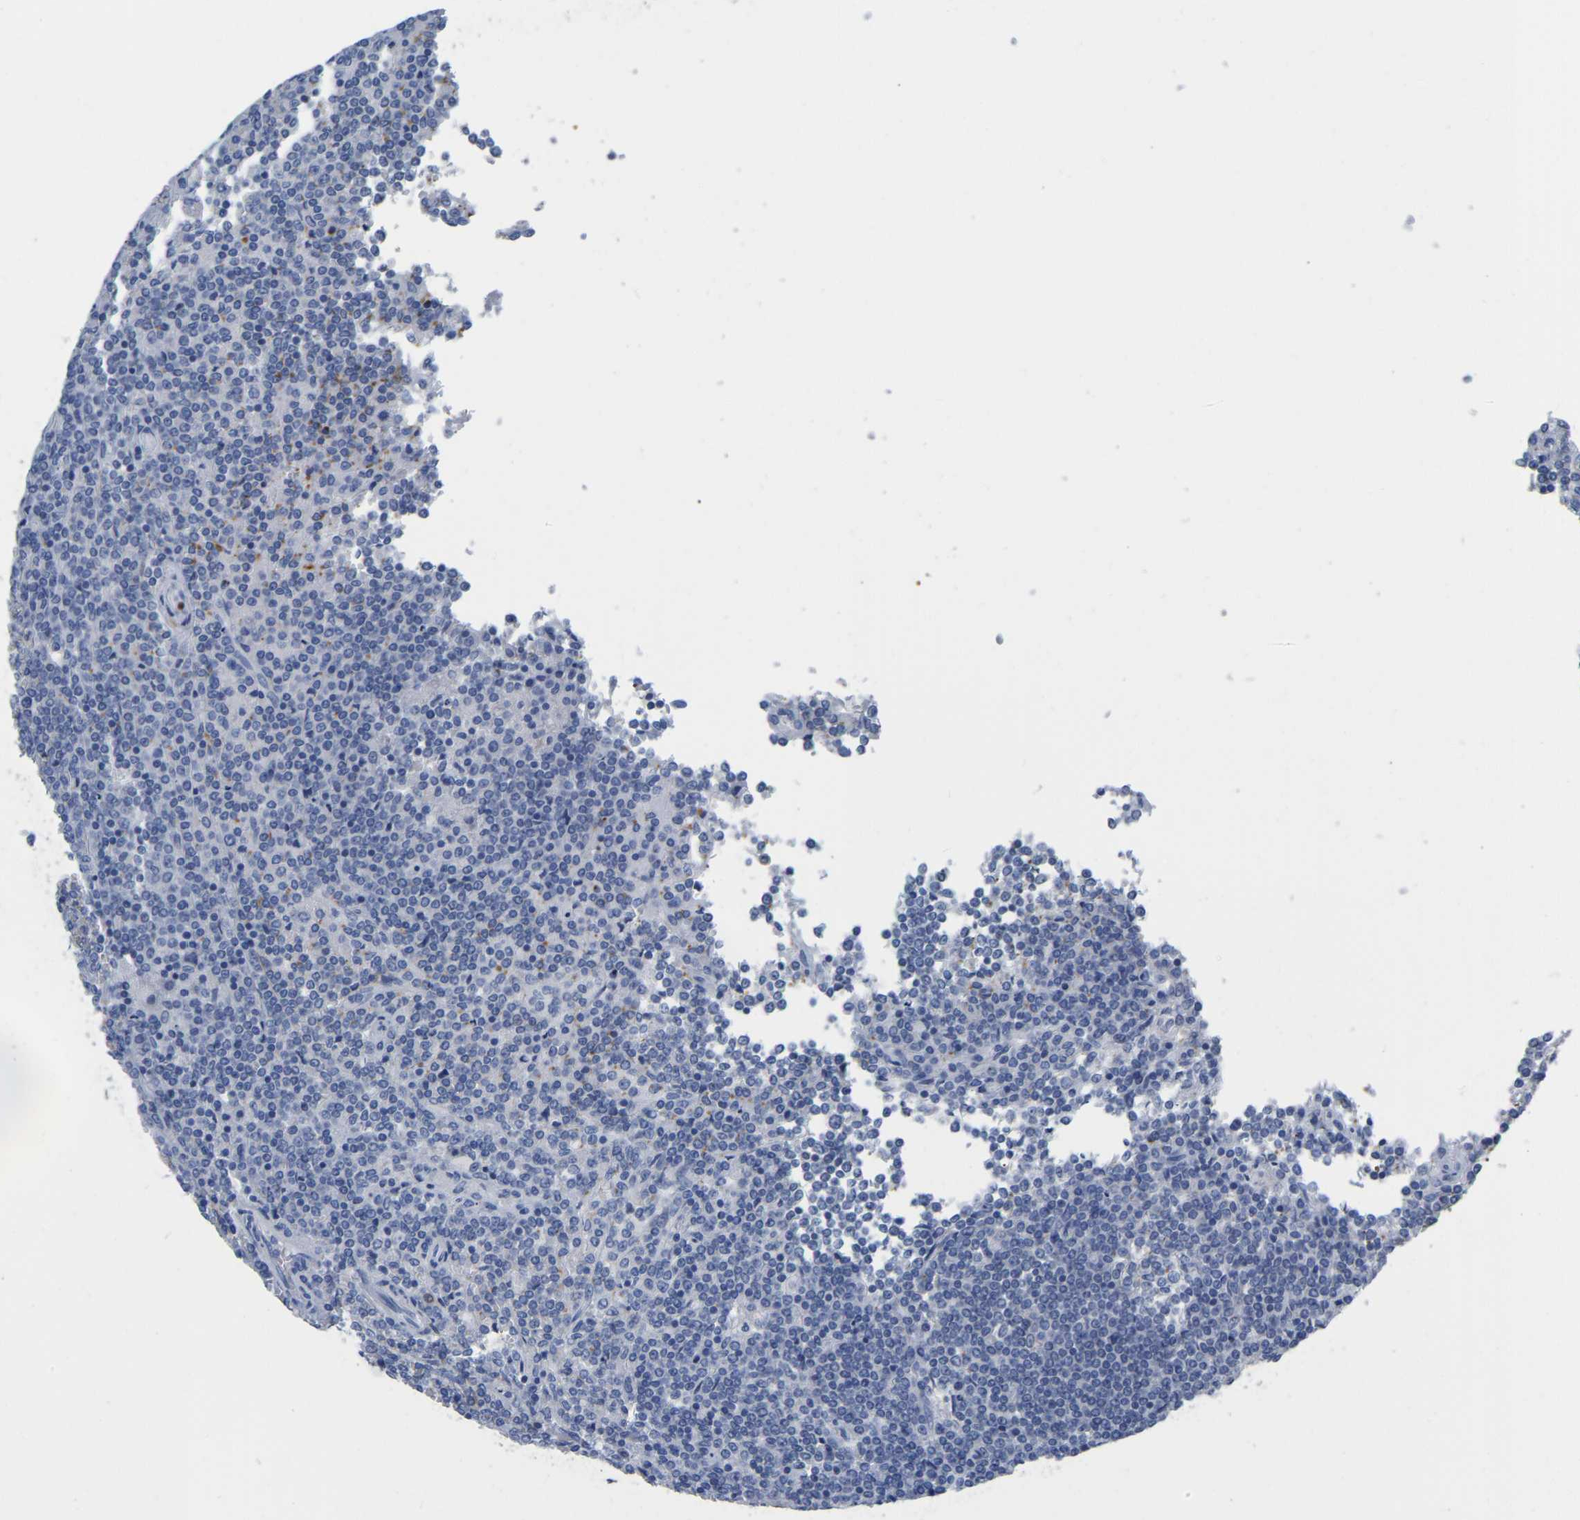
{"staining": {"intensity": "negative", "quantity": "none", "location": "none"}, "tissue": "lymphoma", "cell_type": "Tumor cells", "image_type": "cancer", "snomed": [{"axis": "morphology", "description": "Malignant lymphoma, non-Hodgkin's type, Low grade"}, {"axis": "topography", "description": "Spleen"}], "caption": "High magnification brightfield microscopy of lymphoma stained with DAB (brown) and counterstained with hematoxylin (blue): tumor cells show no significant staining.", "gene": "ULBP2", "patient": {"sex": "female", "age": 19}}